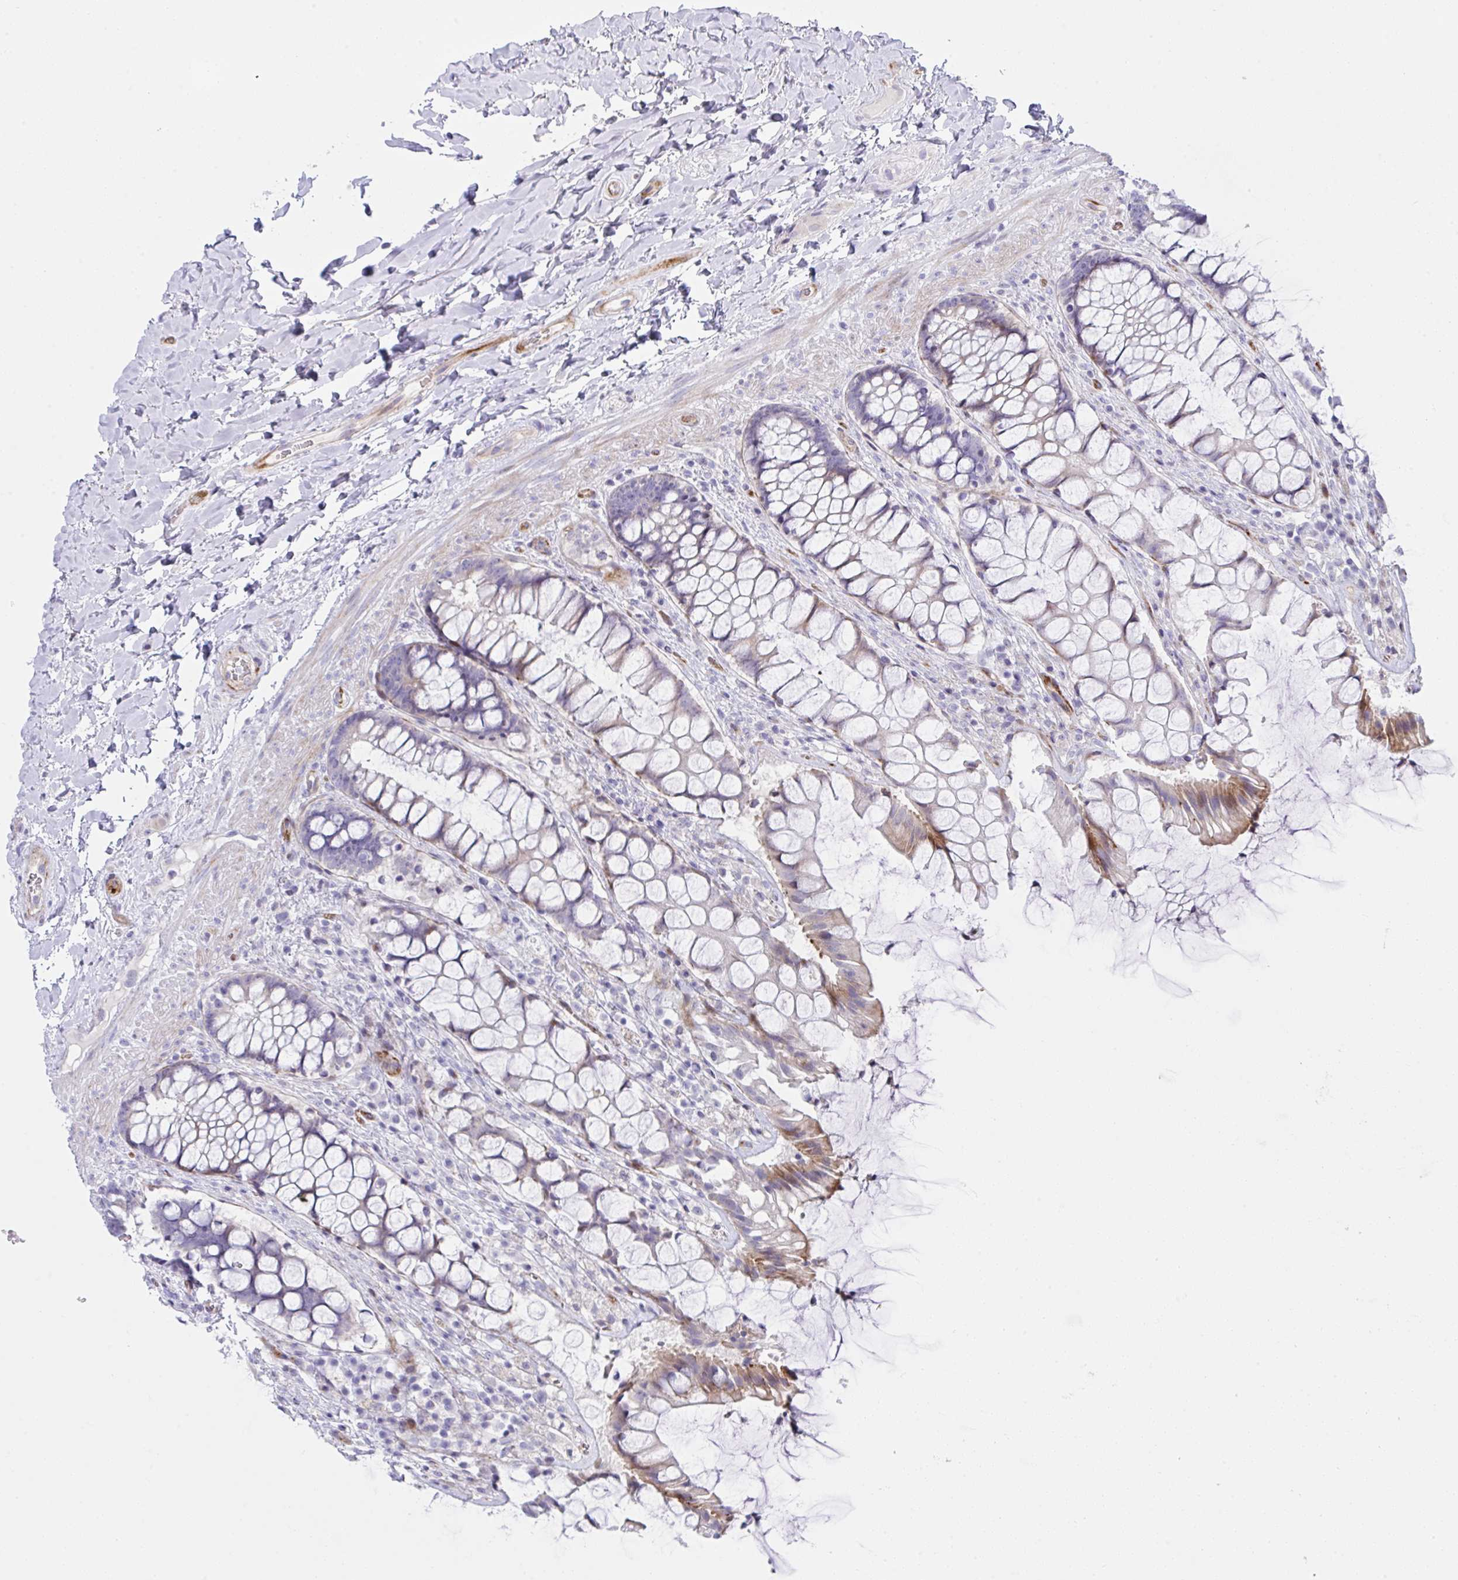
{"staining": {"intensity": "moderate", "quantity": "25%-75%", "location": "cytoplasmic/membranous"}, "tissue": "rectum", "cell_type": "Glandular cells", "image_type": "normal", "snomed": [{"axis": "morphology", "description": "Normal tissue, NOS"}, {"axis": "topography", "description": "Rectum"}], "caption": "Protein analysis of normal rectum reveals moderate cytoplasmic/membranous positivity in about 25%-75% of glandular cells. Using DAB (3,3'-diaminobenzidine) (brown) and hematoxylin (blue) stains, captured at high magnification using brightfield microscopy.", "gene": "ZNF713", "patient": {"sex": "female", "age": 58}}